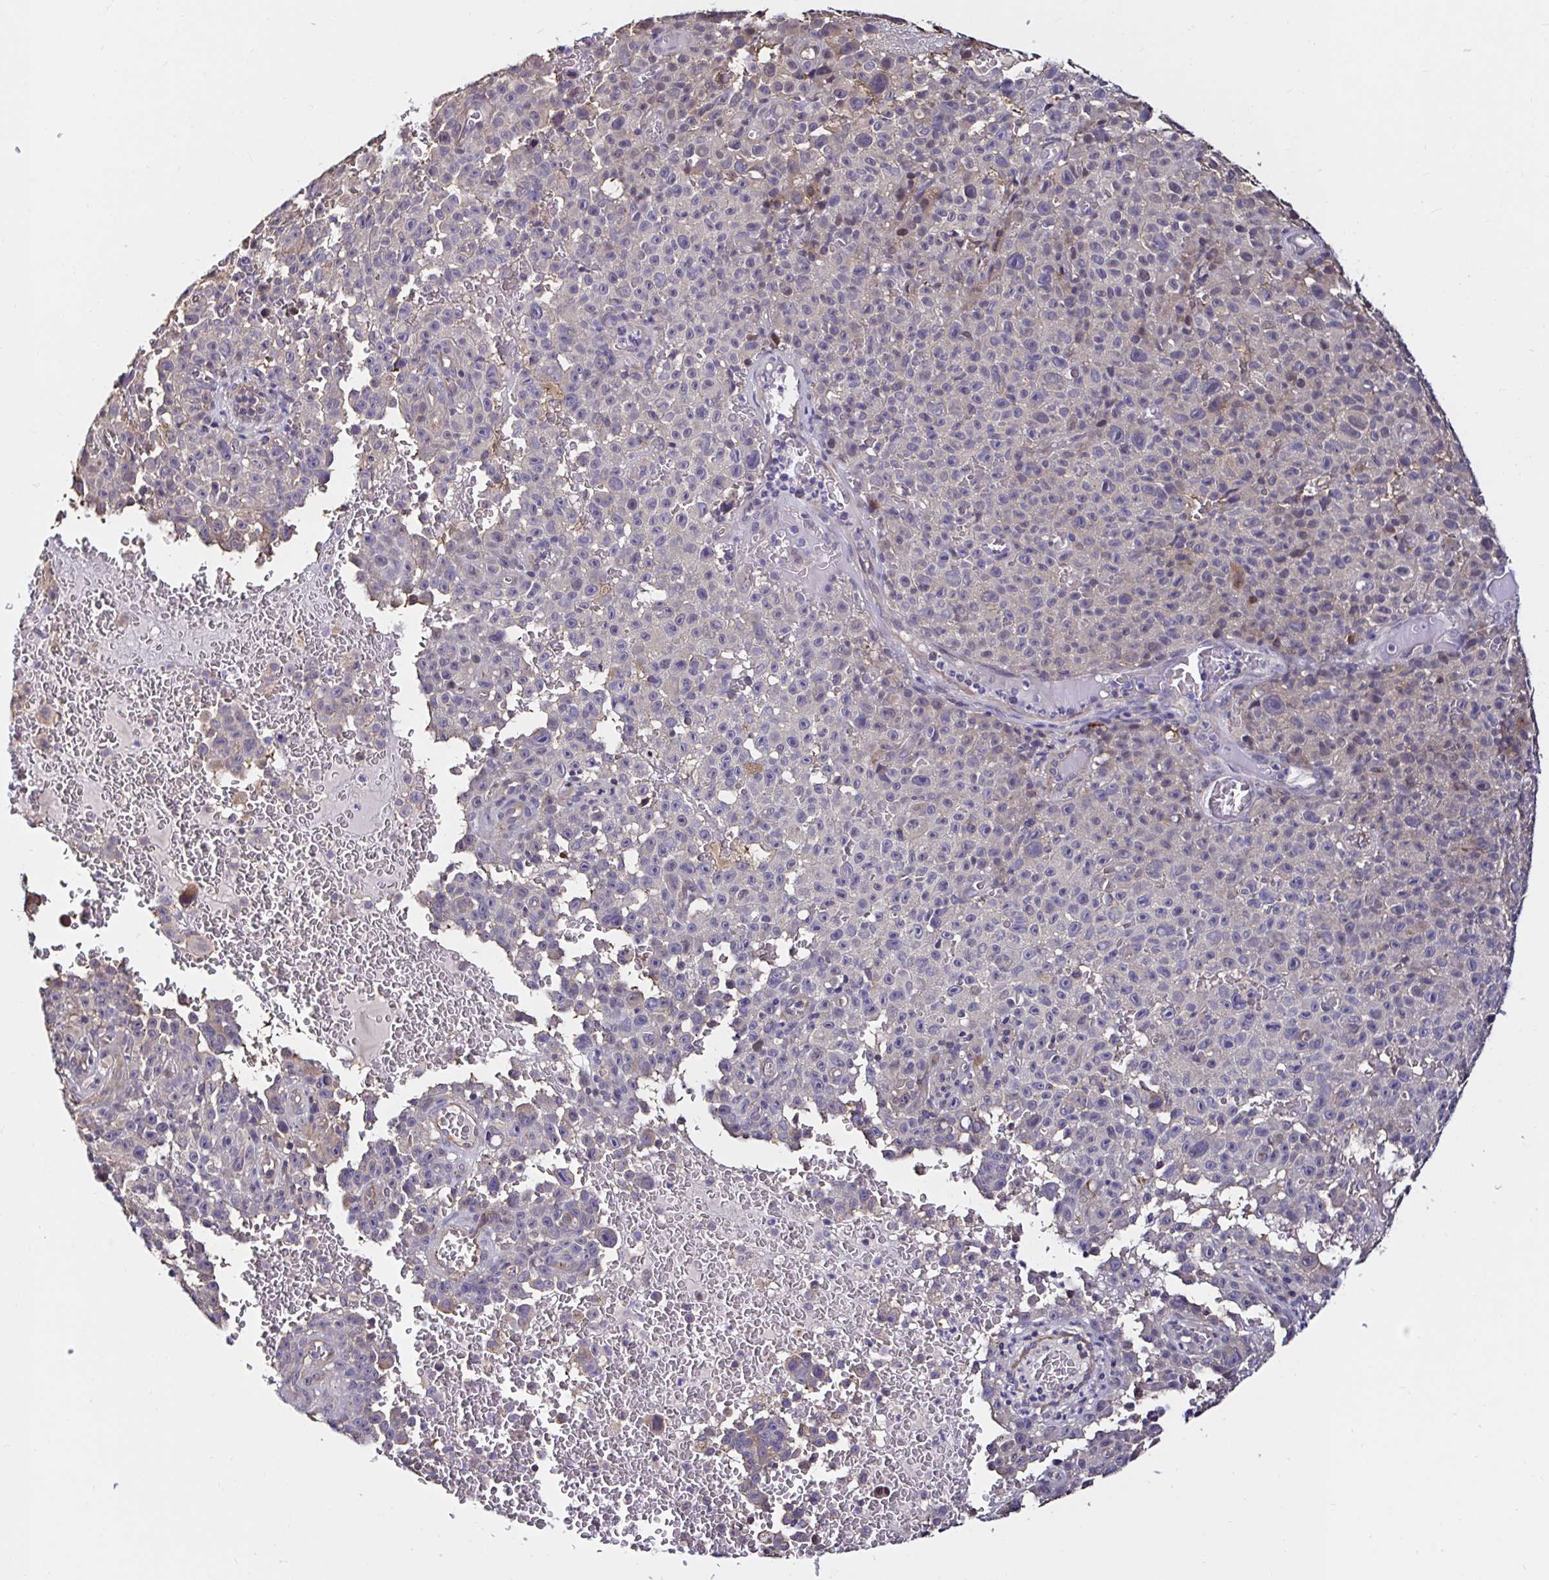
{"staining": {"intensity": "negative", "quantity": "none", "location": "none"}, "tissue": "melanoma", "cell_type": "Tumor cells", "image_type": "cancer", "snomed": [{"axis": "morphology", "description": "Malignant melanoma, NOS"}, {"axis": "topography", "description": "Skin"}], "caption": "The image shows no staining of tumor cells in malignant melanoma.", "gene": "RSRP1", "patient": {"sex": "female", "age": 82}}